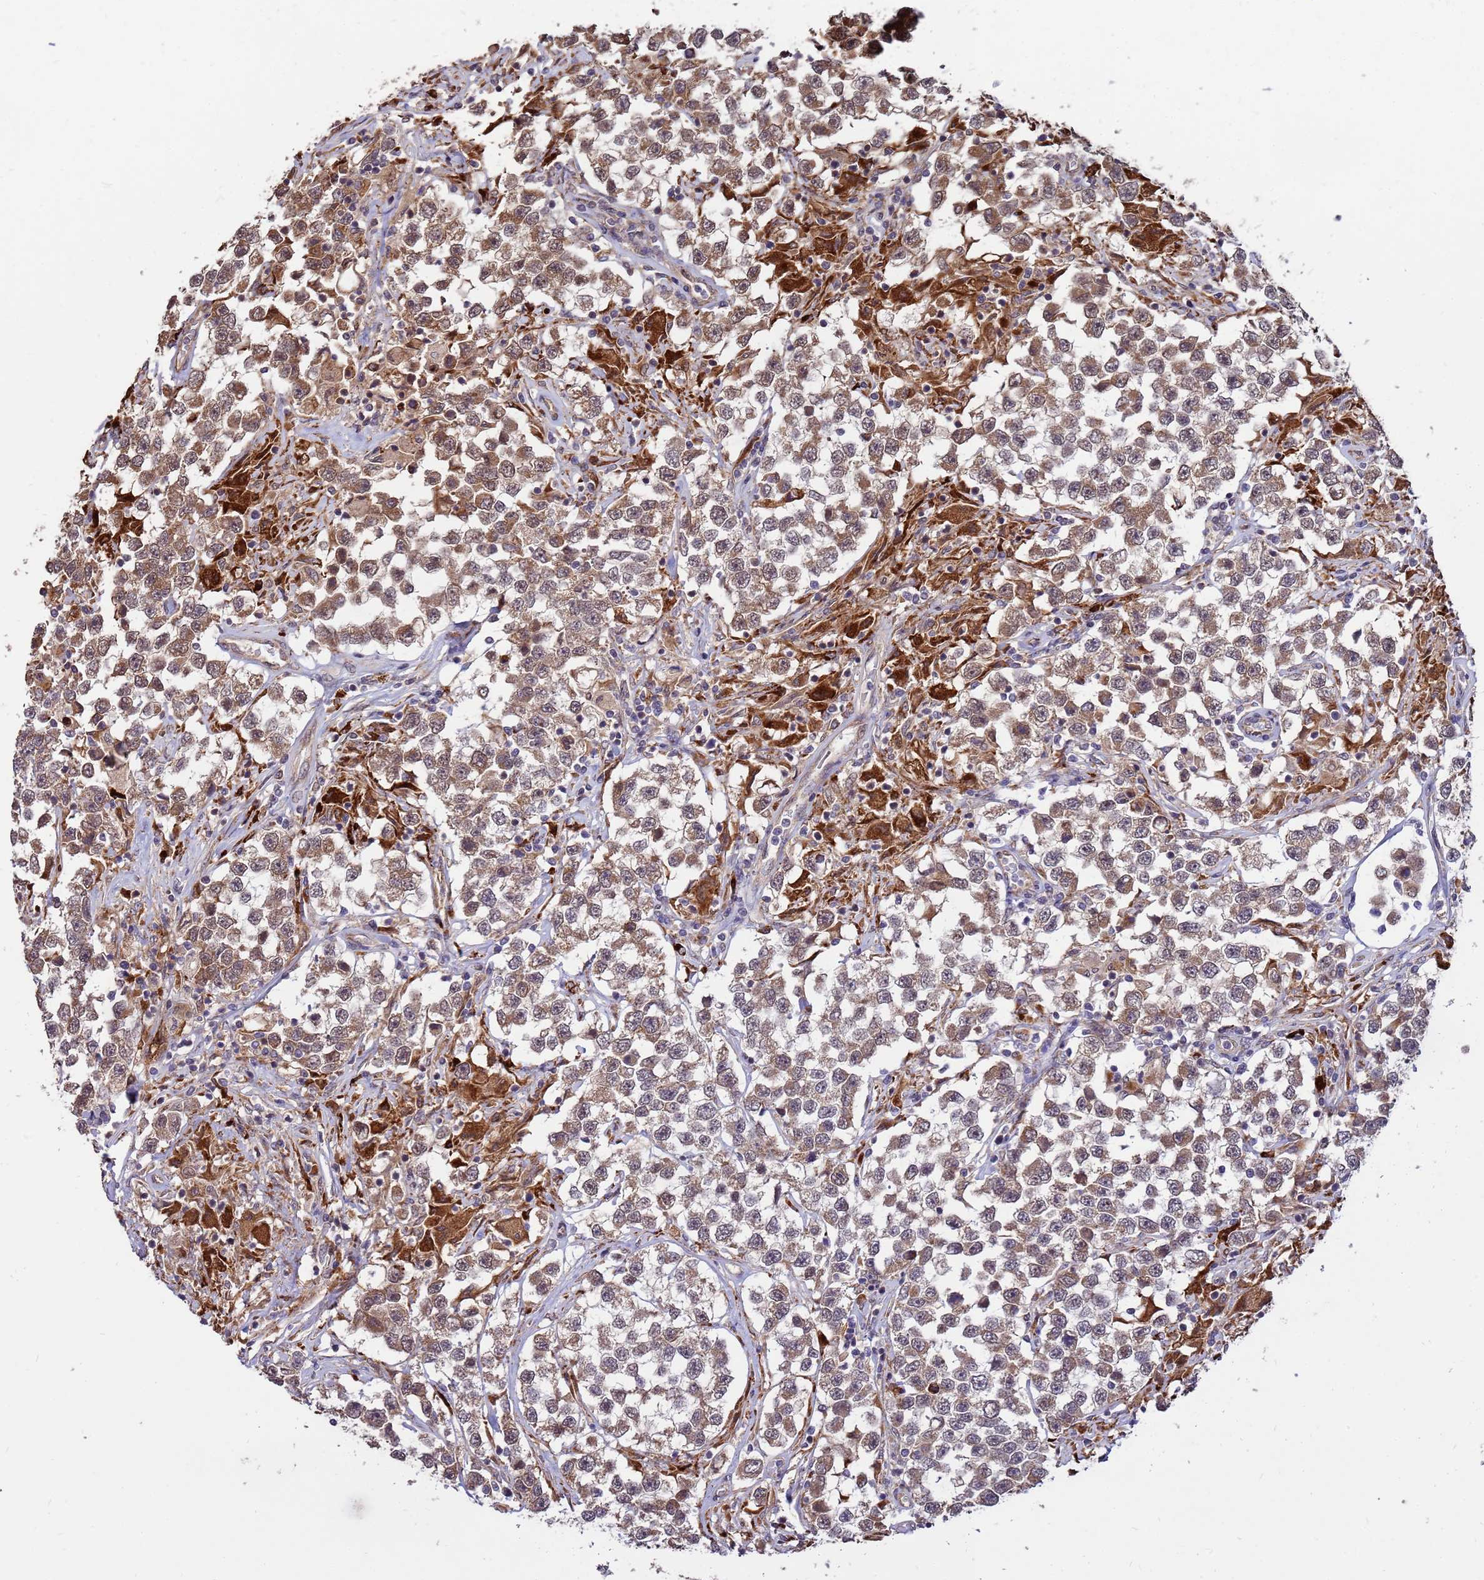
{"staining": {"intensity": "moderate", "quantity": ">75%", "location": "cytoplasmic/membranous,nuclear"}, "tissue": "testis cancer", "cell_type": "Tumor cells", "image_type": "cancer", "snomed": [{"axis": "morphology", "description": "Seminoma, NOS"}, {"axis": "topography", "description": "Testis"}], "caption": "IHC (DAB) staining of human testis cancer reveals moderate cytoplasmic/membranous and nuclear protein expression in about >75% of tumor cells.", "gene": "ZNF619", "patient": {"sex": "male", "age": 46}}